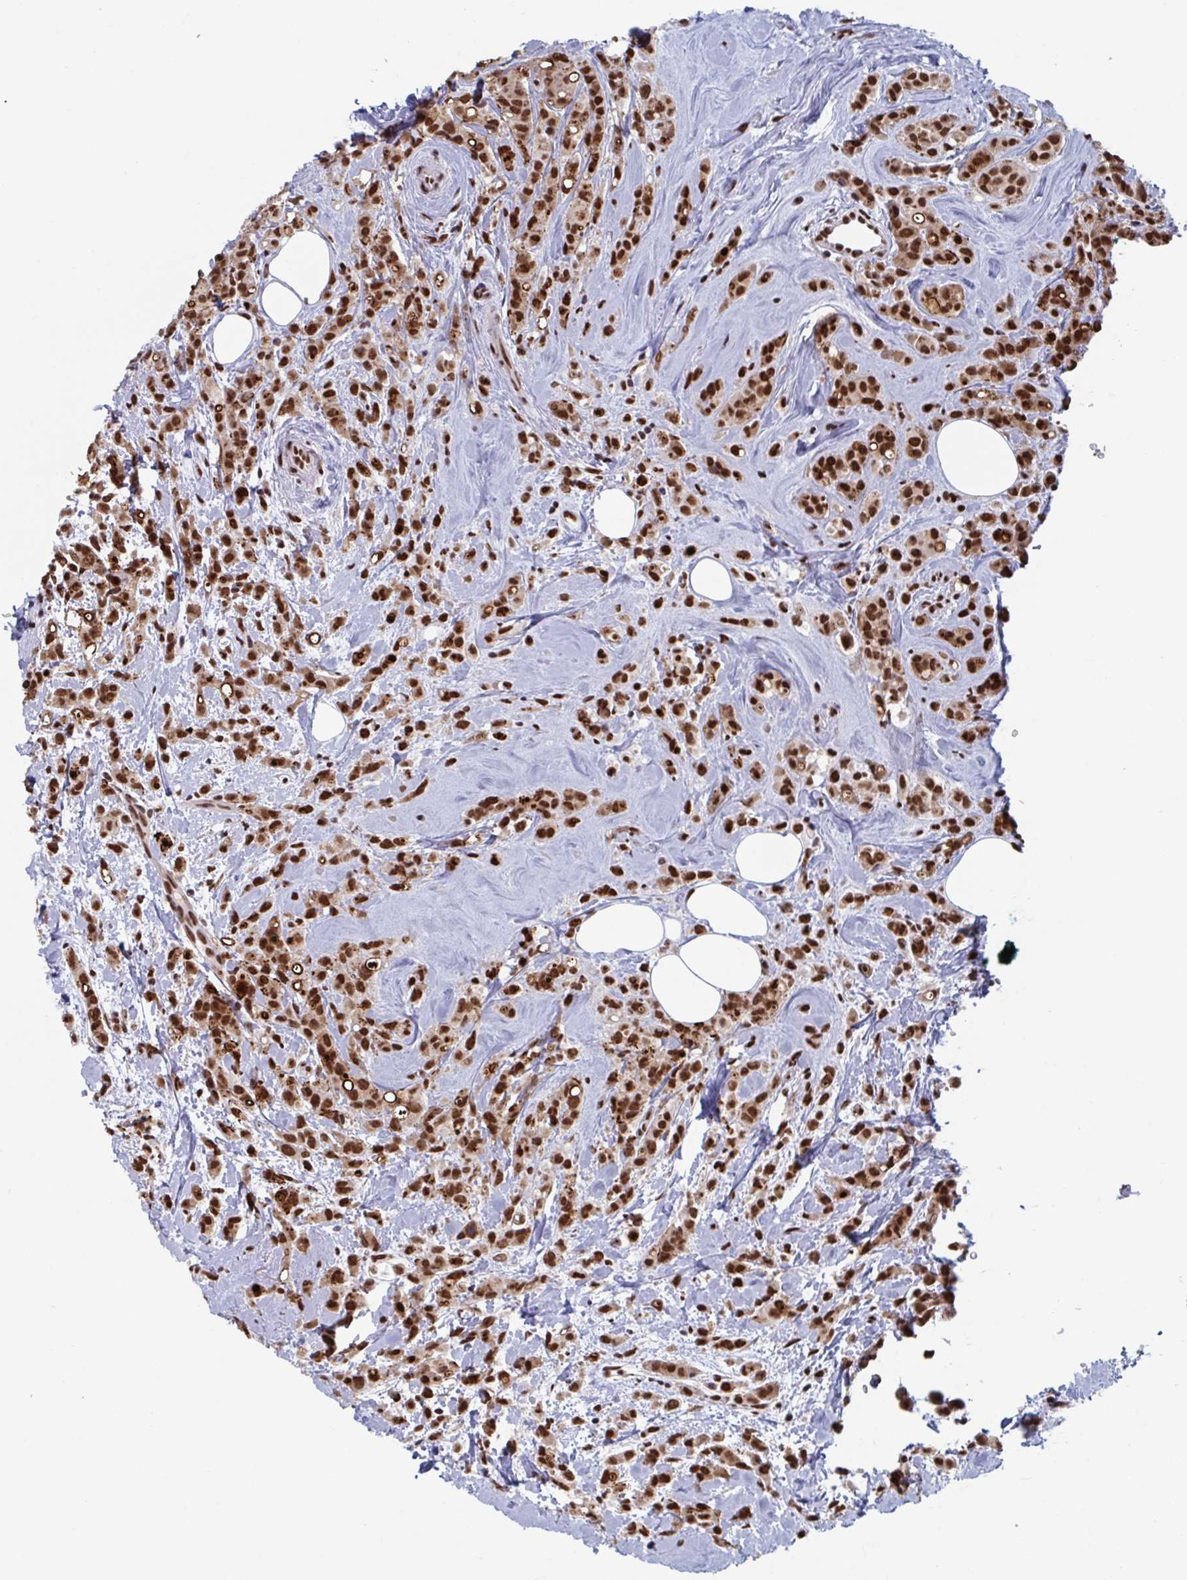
{"staining": {"intensity": "strong", "quantity": ">75%", "location": "nuclear"}, "tissue": "breast cancer", "cell_type": "Tumor cells", "image_type": "cancer", "snomed": [{"axis": "morphology", "description": "Lobular carcinoma"}, {"axis": "topography", "description": "Breast"}], "caption": "About >75% of tumor cells in human breast lobular carcinoma display strong nuclear protein expression as visualized by brown immunohistochemical staining.", "gene": "ZNF607", "patient": {"sex": "female", "age": 68}}